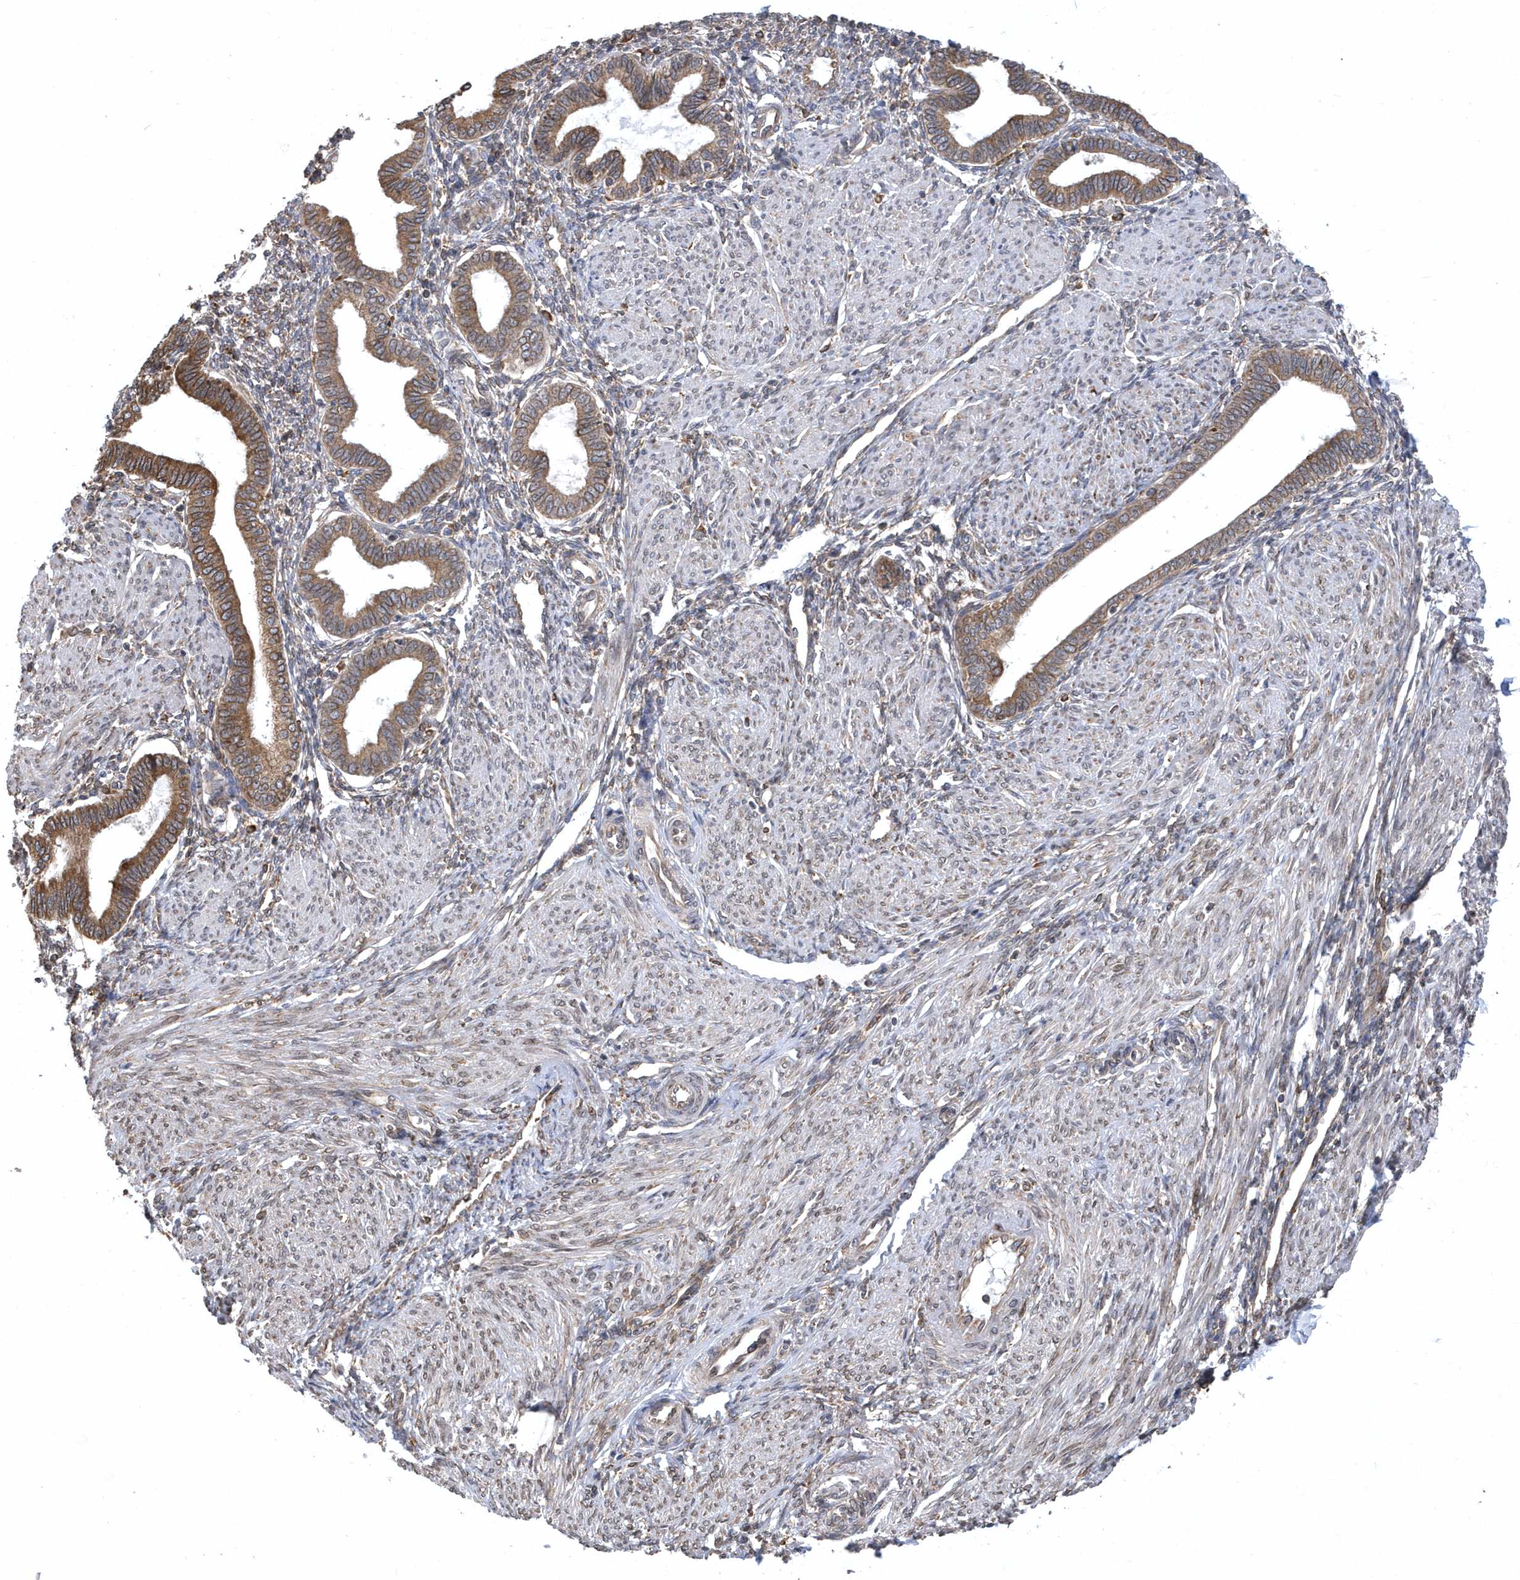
{"staining": {"intensity": "moderate", "quantity": "25%-75%", "location": "cytoplasmic/membranous"}, "tissue": "endometrium", "cell_type": "Cells in endometrial stroma", "image_type": "normal", "snomed": [{"axis": "morphology", "description": "Normal tissue, NOS"}, {"axis": "topography", "description": "Endometrium"}], "caption": "A medium amount of moderate cytoplasmic/membranous staining is present in approximately 25%-75% of cells in endometrial stroma in benign endometrium.", "gene": "VAMP7", "patient": {"sex": "female", "age": 53}}